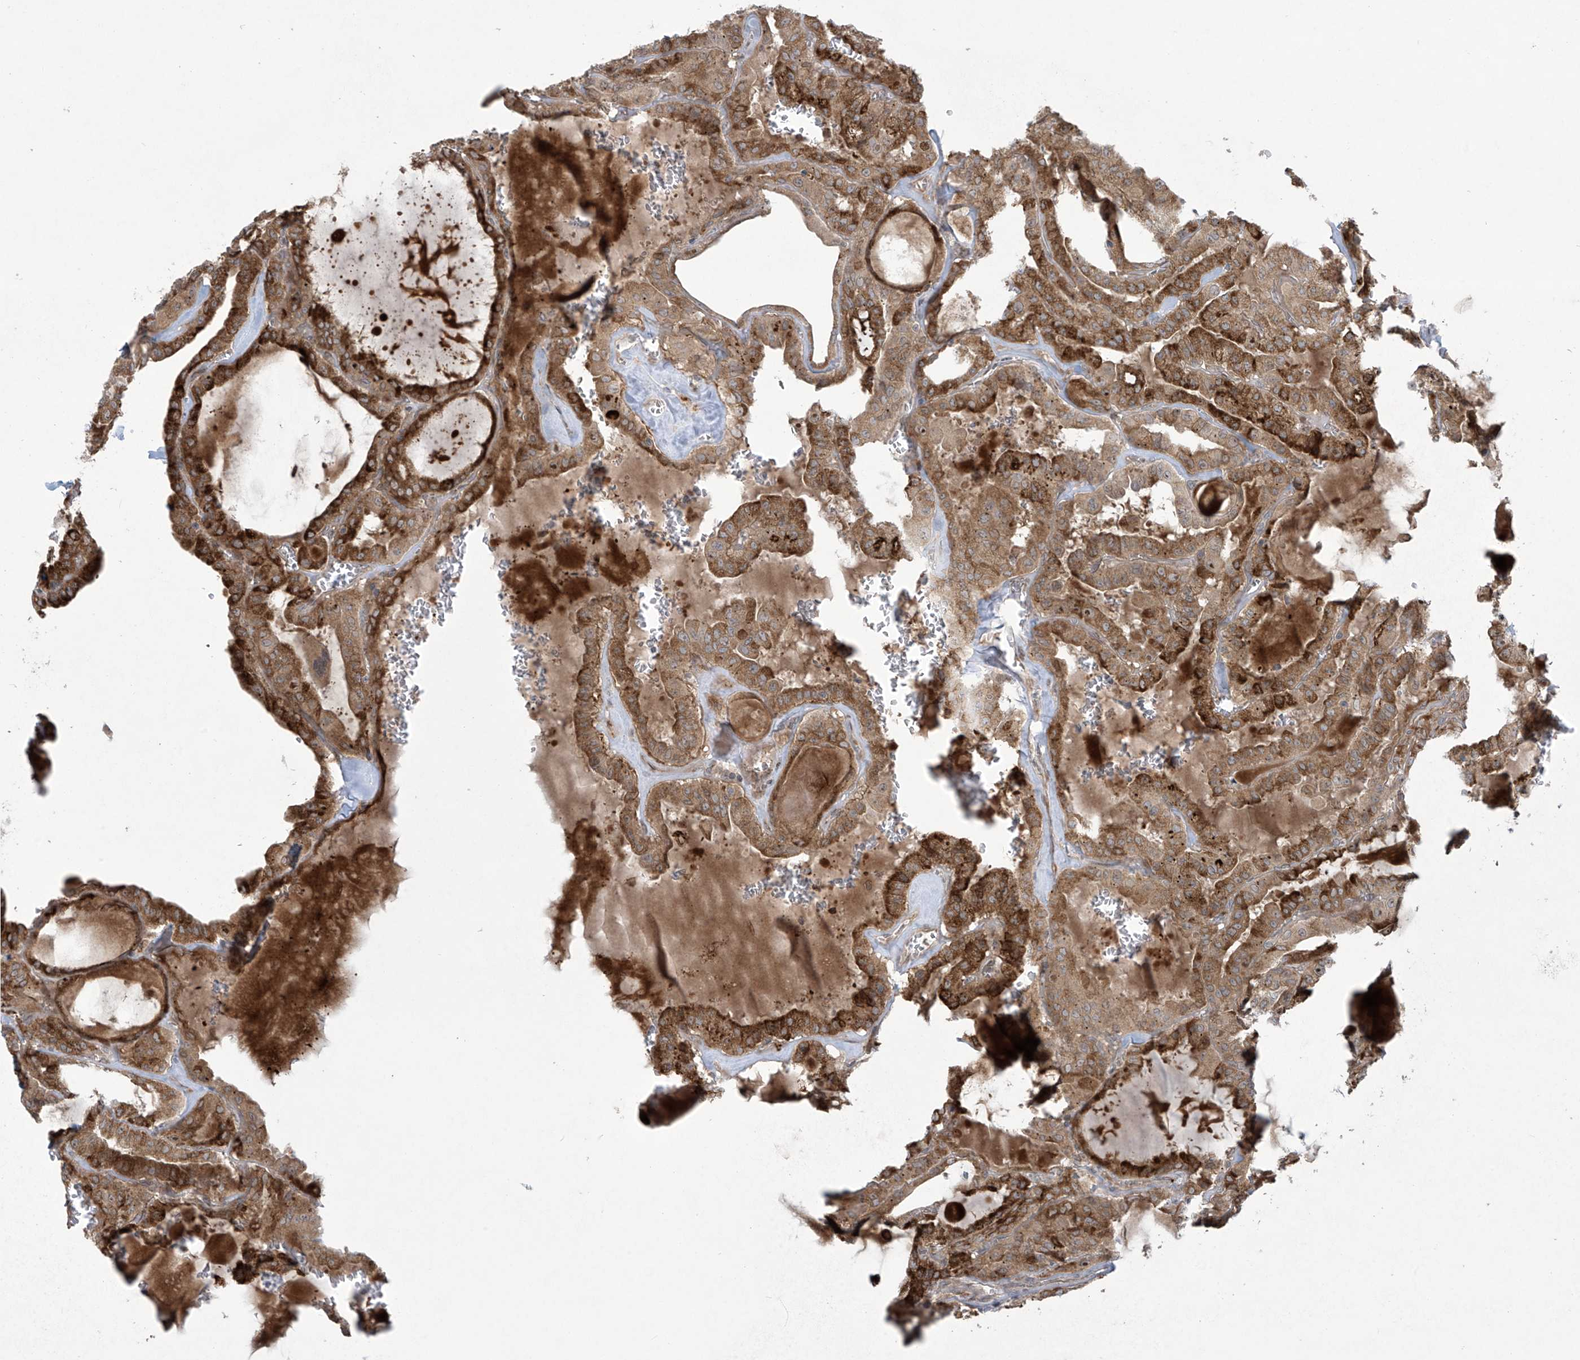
{"staining": {"intensity": "strong", "quantity": ">75%", "location": "cytoplasmic/membranous"}, "tissue": "thyroid cancer", "cell_type": "Tumor cells", "image_type": "cancer", "snomed": [{"axis": "morphology", "description": "Papillary adenocarcinoma, NOS"}, {"axis": "topography", "description": "Thyroid gland"}], "caption": "About >75% of tumor cells in papillary adenocarcinoma (thyroid) show strong cytoplasmic/membranous protein positivity as visualized by brown immunohistochemical staining.", "gene": "PPAT", "patient": {"sex": "male", "age": 52}}